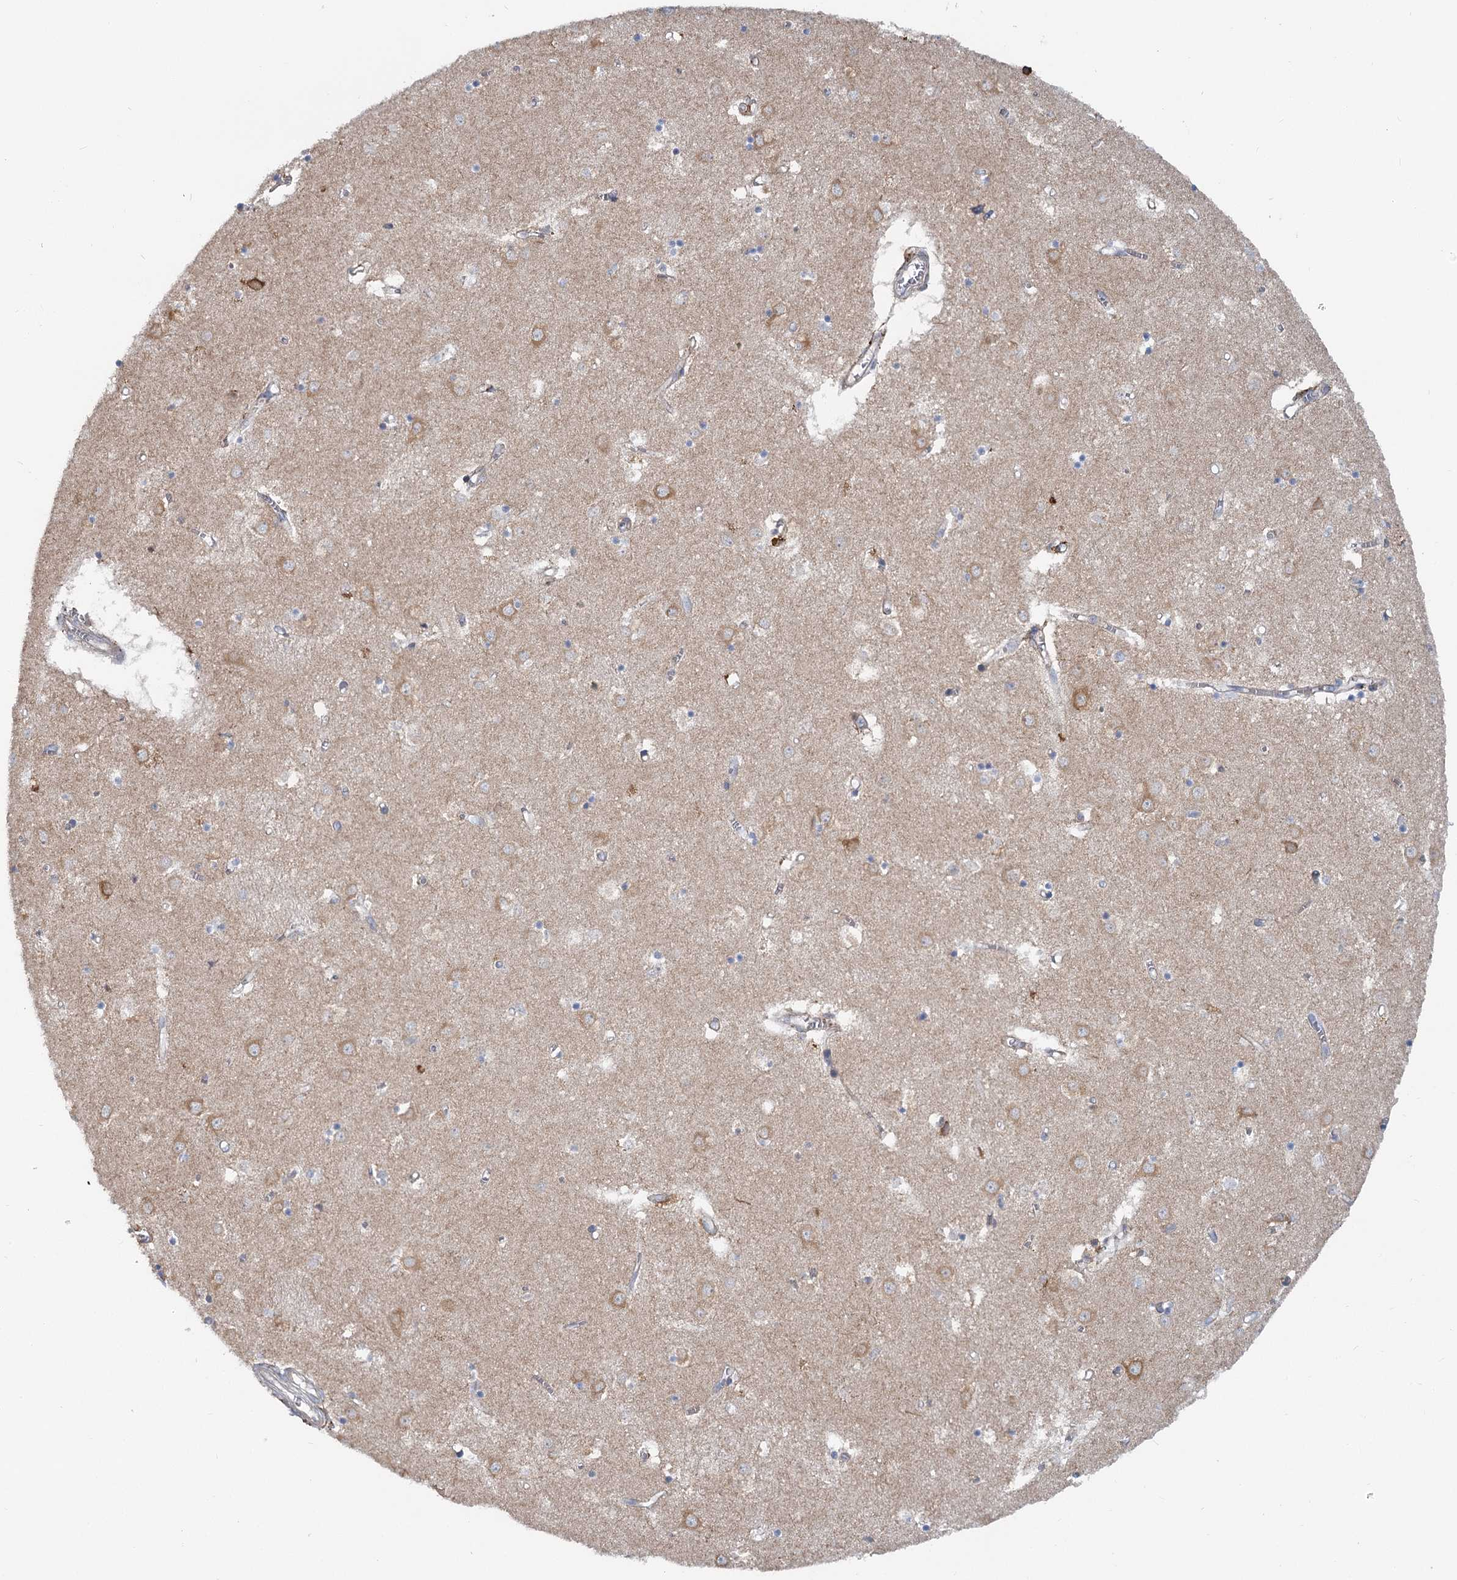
{"staining": {"intensity": "weak", "quantity": "<25%", "location": "cytoplasmic/membranous"}, "tissue": "caudate", "cell_type": "Glial cells", "image_type": "normal", "snomed": [{"axis": "morphology", "description": "Normal tissue, NOS"}, {"axis": "topography", "description": "Lateral ventricle wall"}], "caption": "DAB (3,3'-diaminobenzidine) immunohistochemical staining of benign human caudate shows no significant positivity in glial cells.", "gene": "CIB4", "patient": {"sex": "male", "age": 70}}